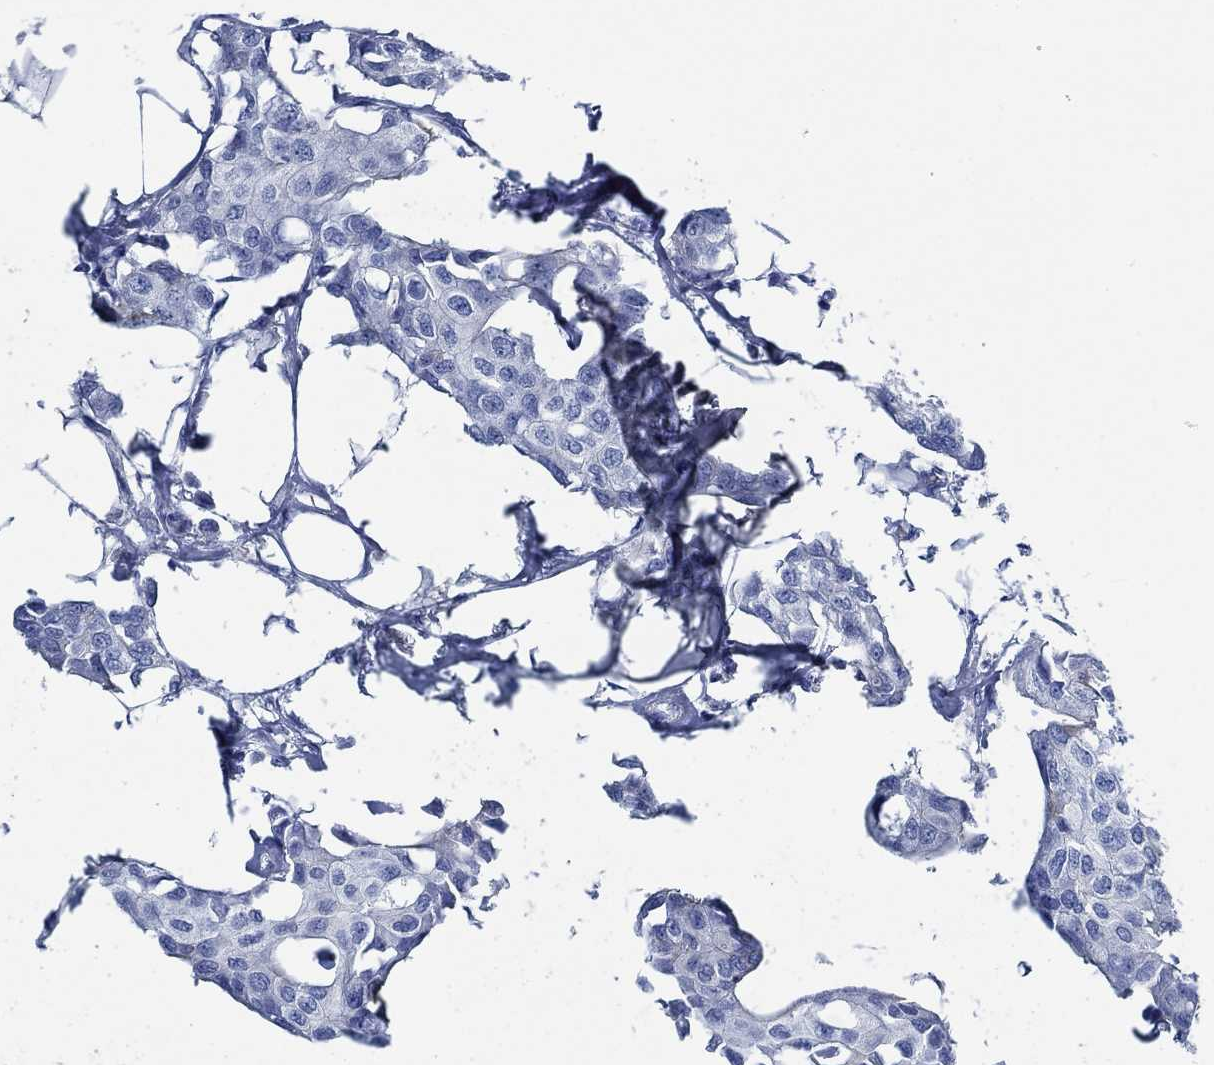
{"staining": {"intensity": "negative", "quantity": "none", "location": "none"}, "tissue": "breast cancer", "cell_type": "Tumor cells", "image_type": "cancer", "snomed": [{"axis": "morphology", "description": "Duct carcinoma"}, {"axis": "topography", "description": "Breast"}], "caption": "There is no significant positivity in tumor cells of infiltrating ductal carcinoma (breast).", "gene": "SVEP1", "patient": {"sex": "female", "age": 80}}